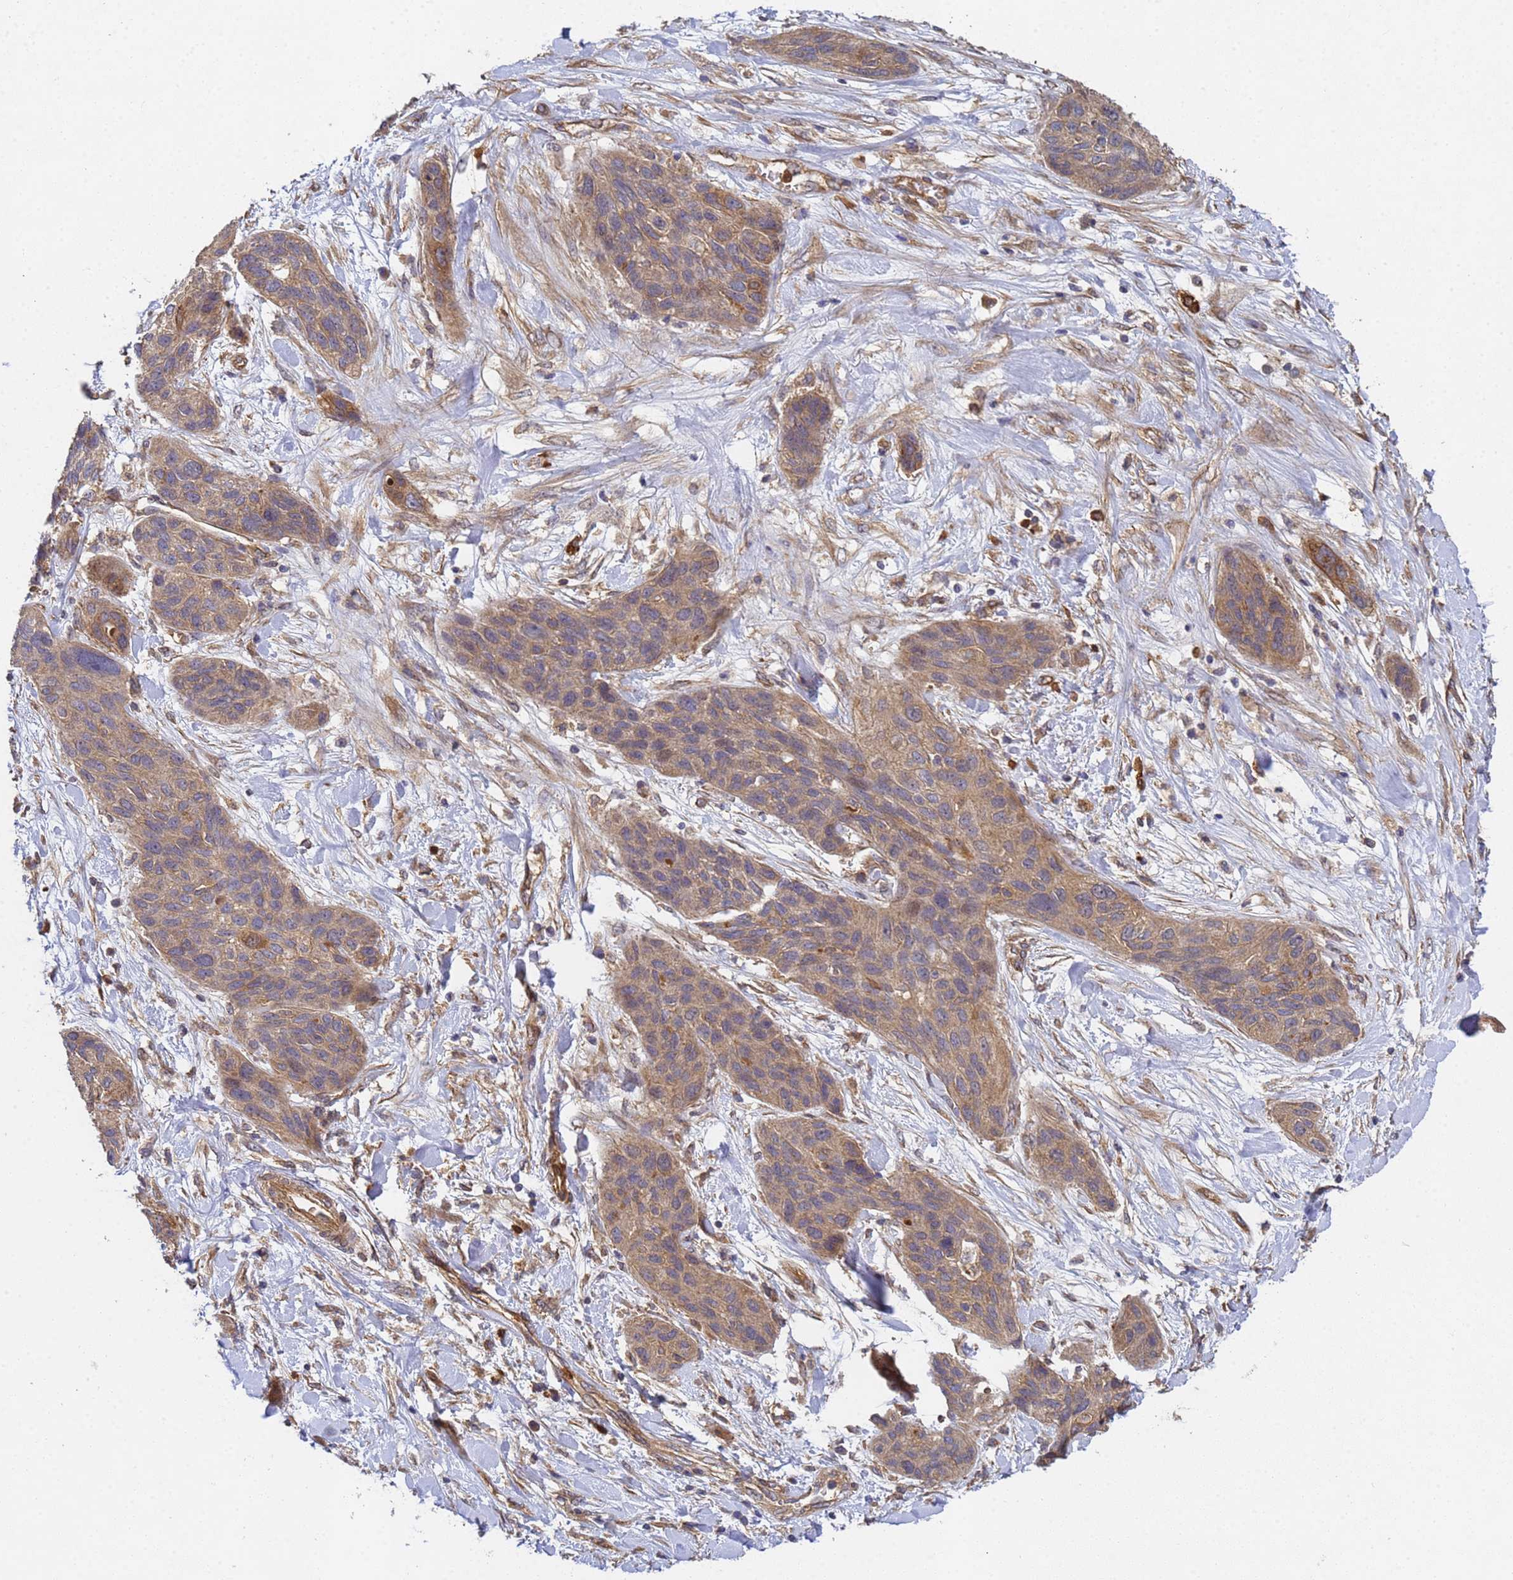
{"staining": {"intensity": "weak", "quantity": ">75%", "location": "cytoplasmic/membranous"}, "tissue": "lung cancer", "cell_type": "Tumor cells", "image_type": "cancer", "snomed": [{"axis": "morphology", "description": "Squamous cell carcinoma, NOS"}, {"axis": "topography", "description": "Lung"}], "caption": "Tumor cells display weak cytoplasmic/membranous positivity in about >75% of cells in lung cancer (squamous cell carcinoma). Immunohistochemistry (ihc) stains the protein of interest in brown and the nuclei are stained blue.", "gene": "C8orf34", "patient": {"sex": "female", "age": 70}}